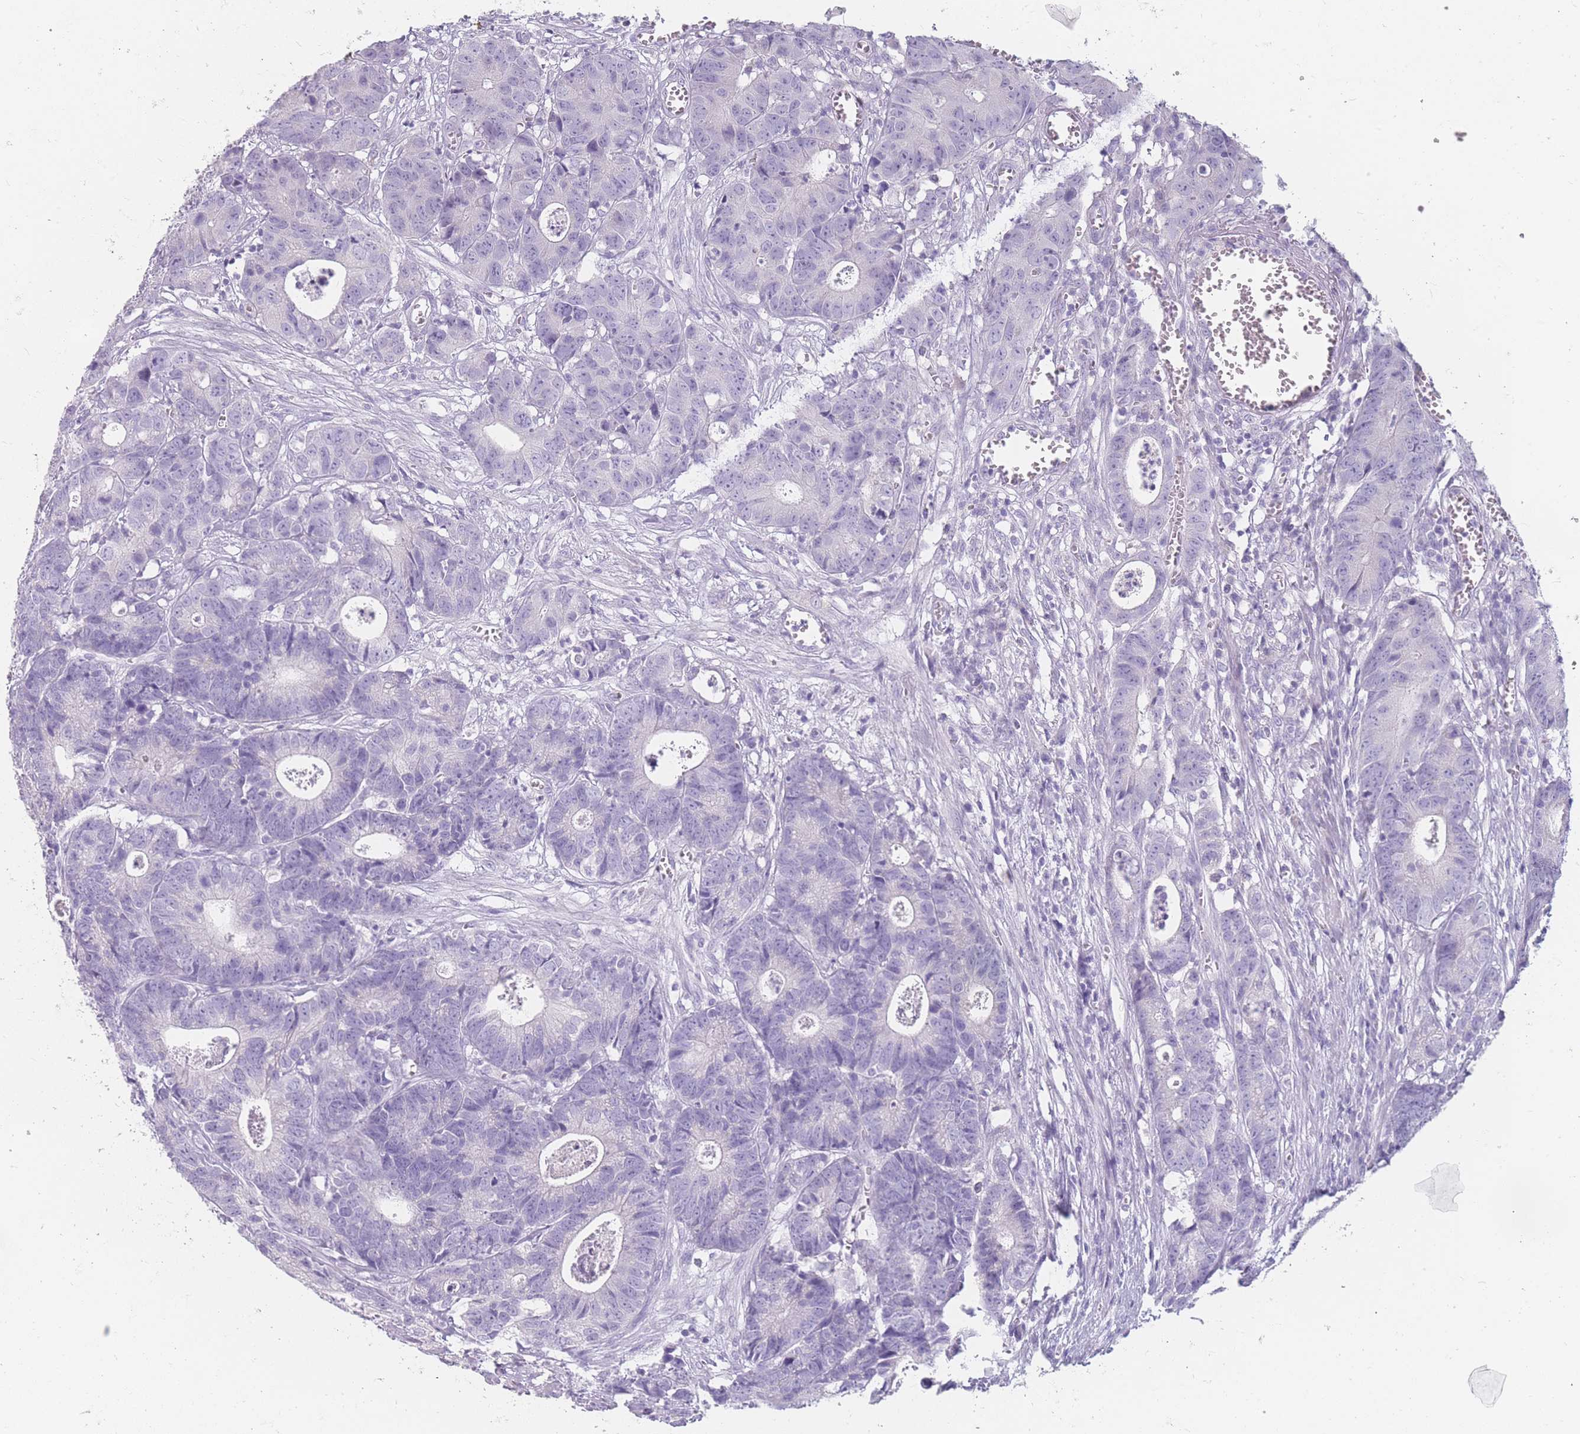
{"staining": {"intensity": "negative", "quantity": "none", "location": "none"}, "tissue": "colorectal cancer", "cell_type": "Tumor cells", "image_type": "cancer", "snomed": [{"axis": "morphology", "description": "Adenocarcinoma, NOS"}, {"axis": "topography", "description": "Colon"}], "caption": "An immunohistochemistry micrograph of colorectal adenocarcinoma is shown. There is no staining in tumor cells of colorectal adenocarcinoma.", "gene": "CCNO", "patient": {"sex": "female", "age": 57}}